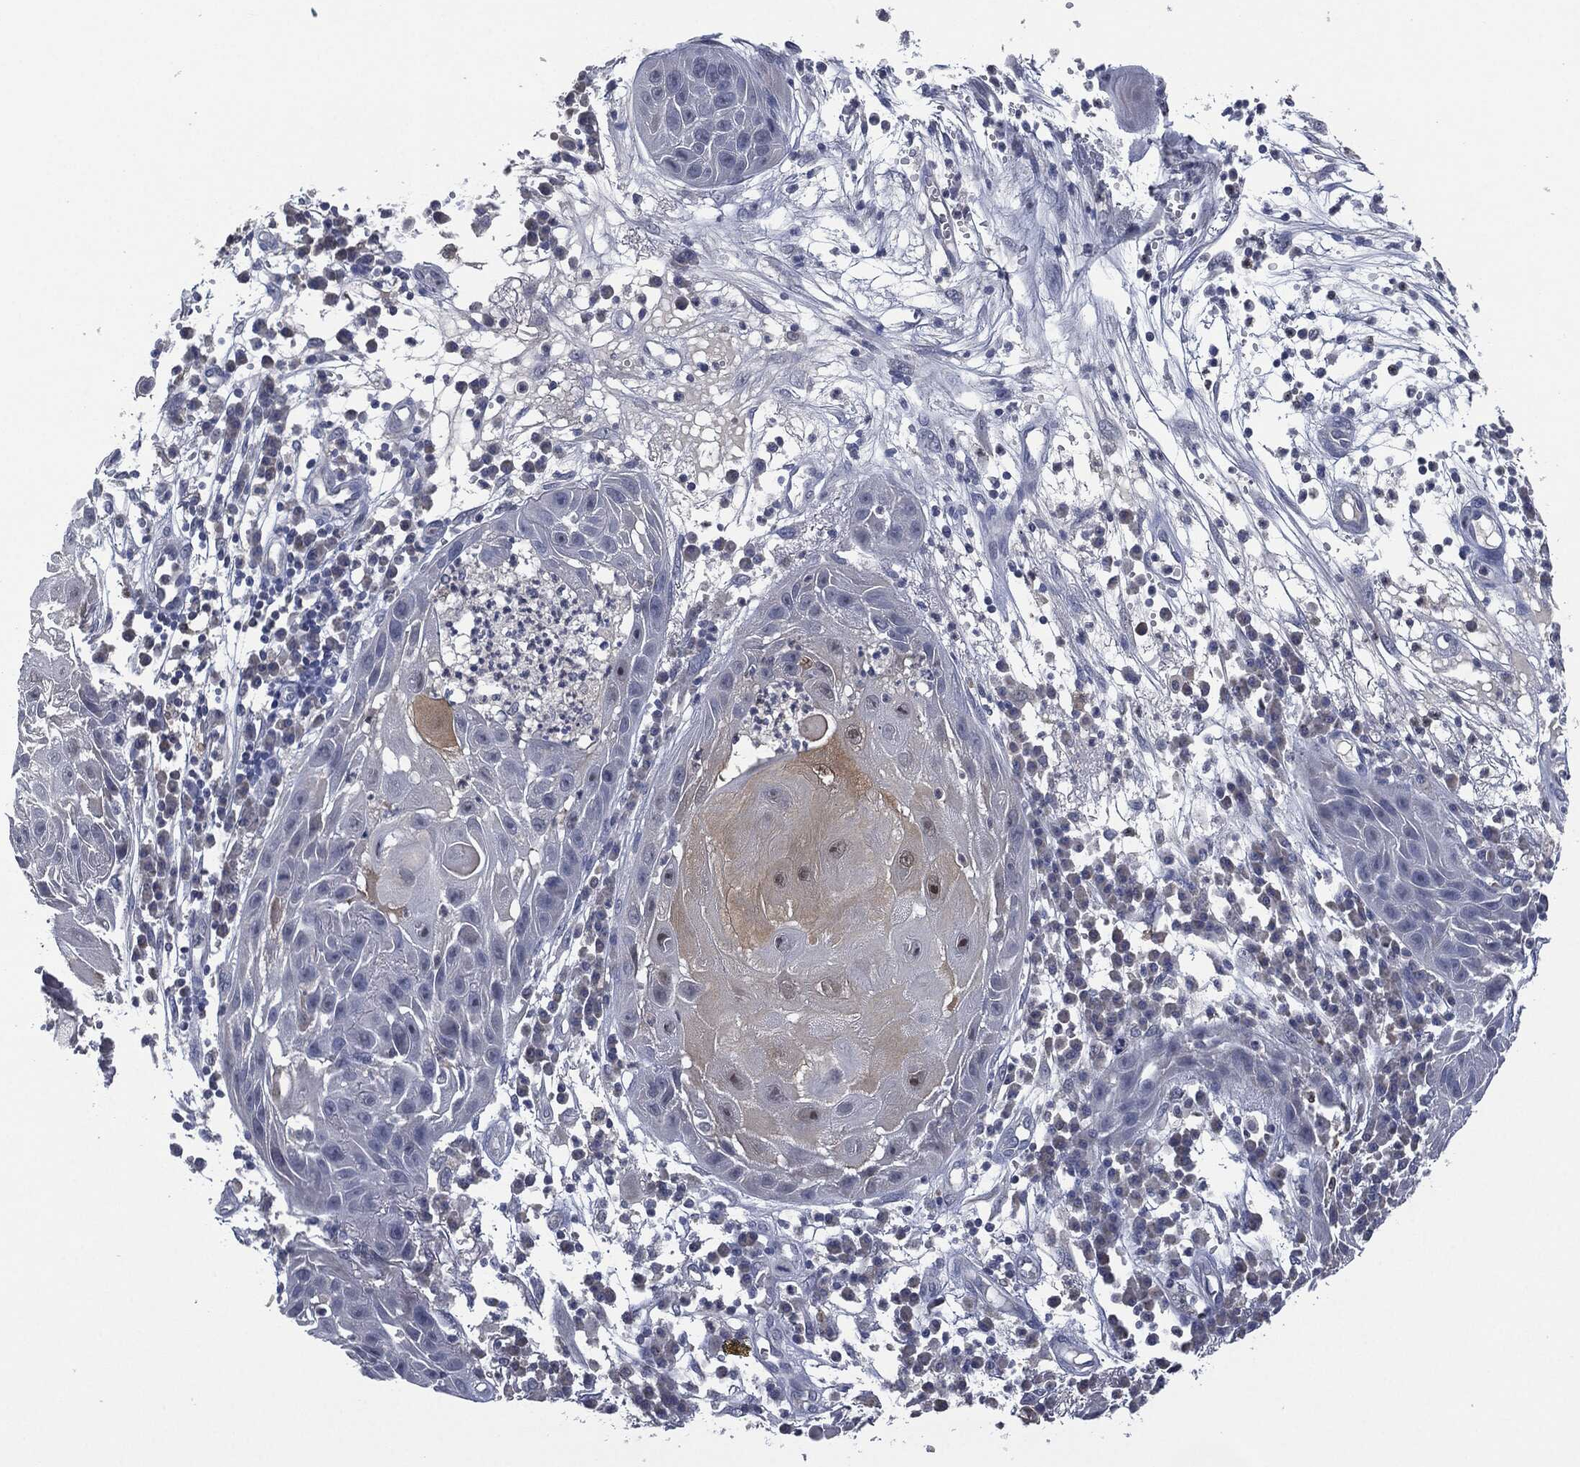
{"staining": {"intensity": "weak", "quantity": "<25%", "location": "cytoplasmic/membranous"}, "tissue": "skin cancer", "cell_type": "Tumor cells", "image_type": "cancer", "snomed": [{"axis": "morphology", "description": "Normal tissue, NOS"}, {"axis": "morphology", "description": "Squamous cell carcinoma, NOS"}, {"axis": "topography", "description": "Skin"}], "caption": "Tumor cells are negative for protein expression in human skin cancer (squamous cell carcinoma).", "gene": "IL1RN", "patient": {"sex": "male", "age": 79}}